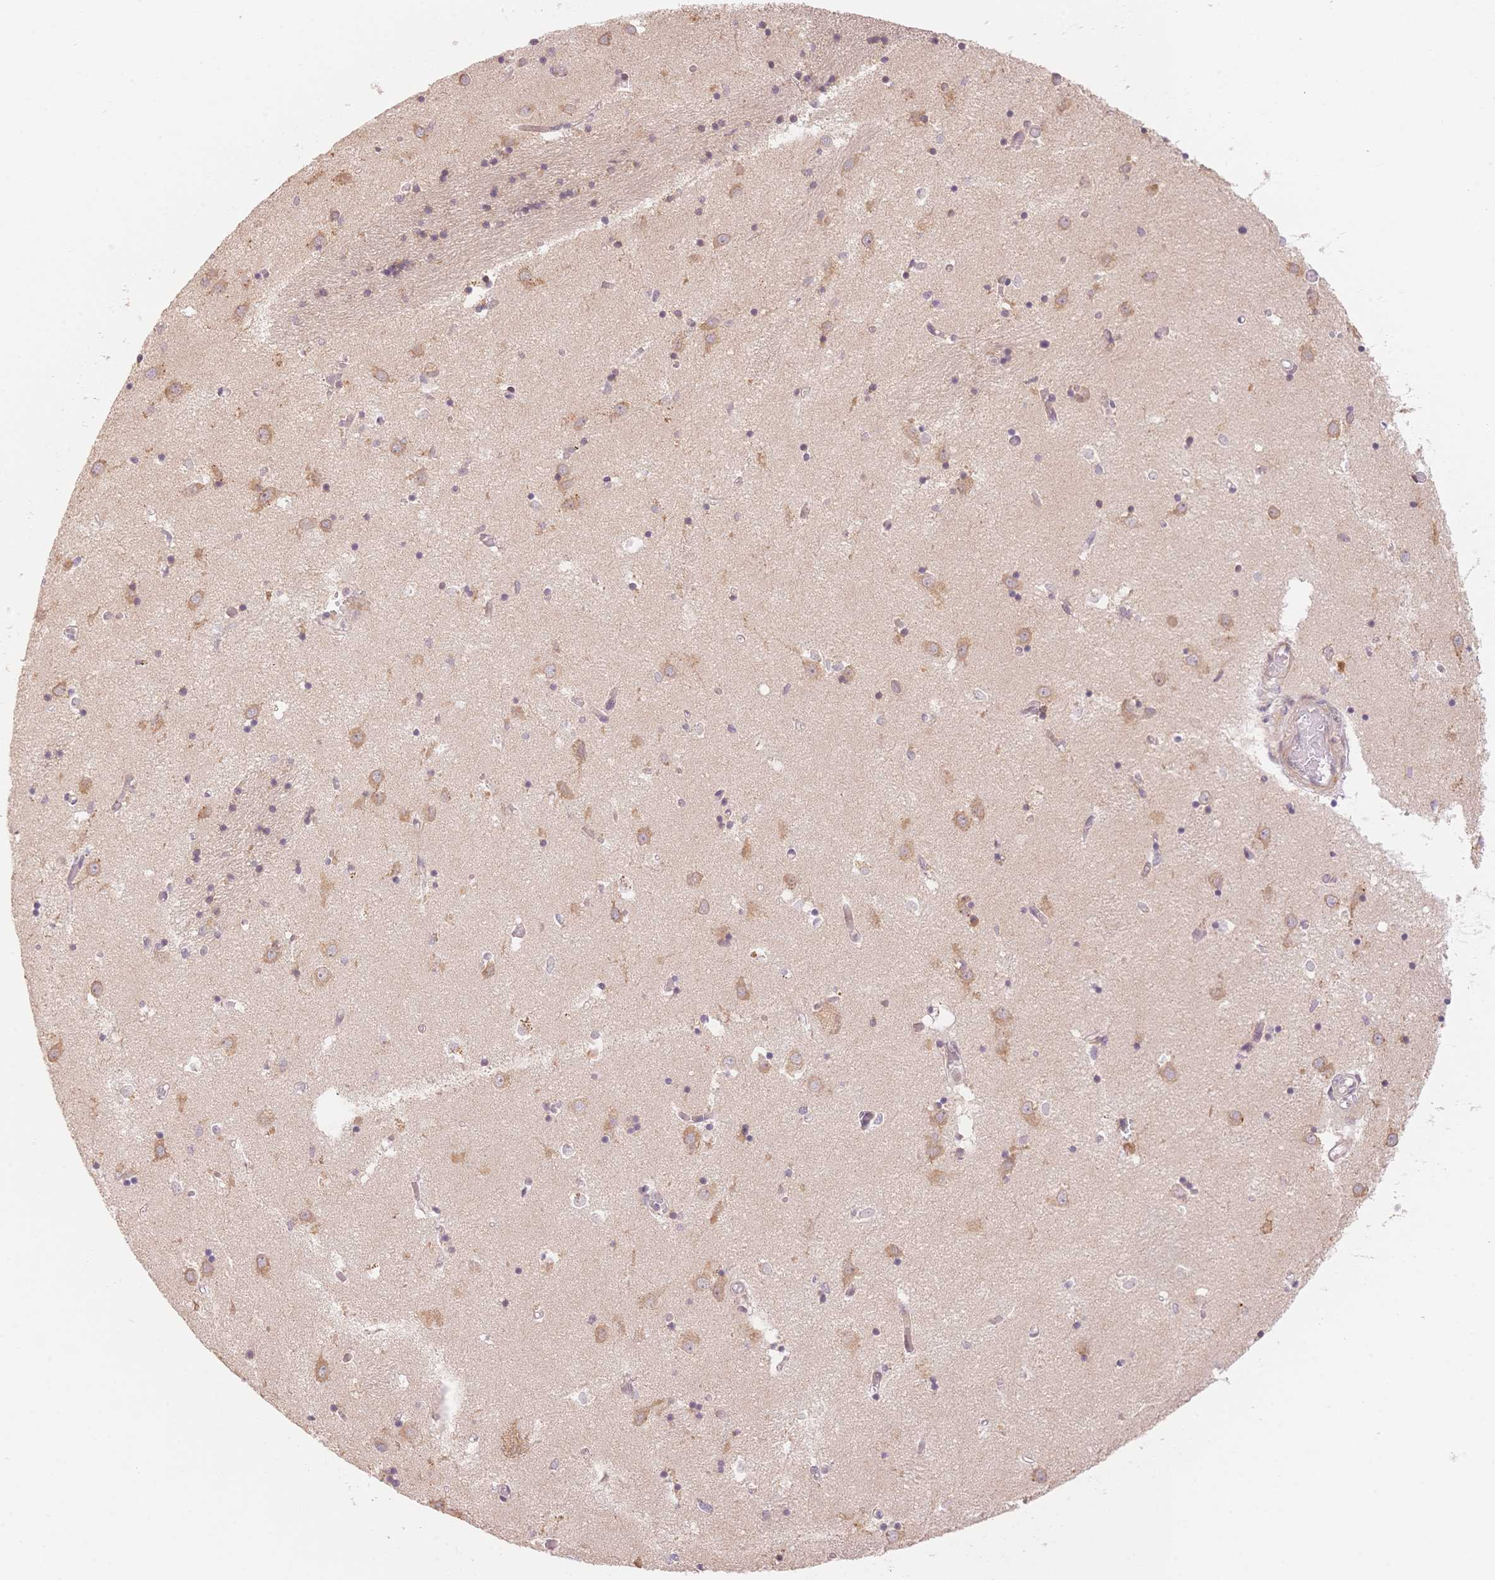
{"staining": {"intensity": "moderate", "quantity": "<25%", "location": "cytoplasmic/membranous"}, "tissue": "caudate", "cell_type": "Glial cells", "image_type": "normal", "snomed": [{"axis": "morphology", "description": "Normal tissue, NOS"}, {"axis": "topography", "description": "Lateral ventricle wall"}], "caption": "Unremarkable caudate was stained to show a protein in brown. There is low levels of moderate cytoplasmic/membranous positivity in about <25% of glial cells. The protein of interest is stained brown, and the nuclei are stained in blue (DAB IHC with brightfield microscopy, high magnification).", "gene": "STK39", "patient": {"sex": "male", "age": 70}}